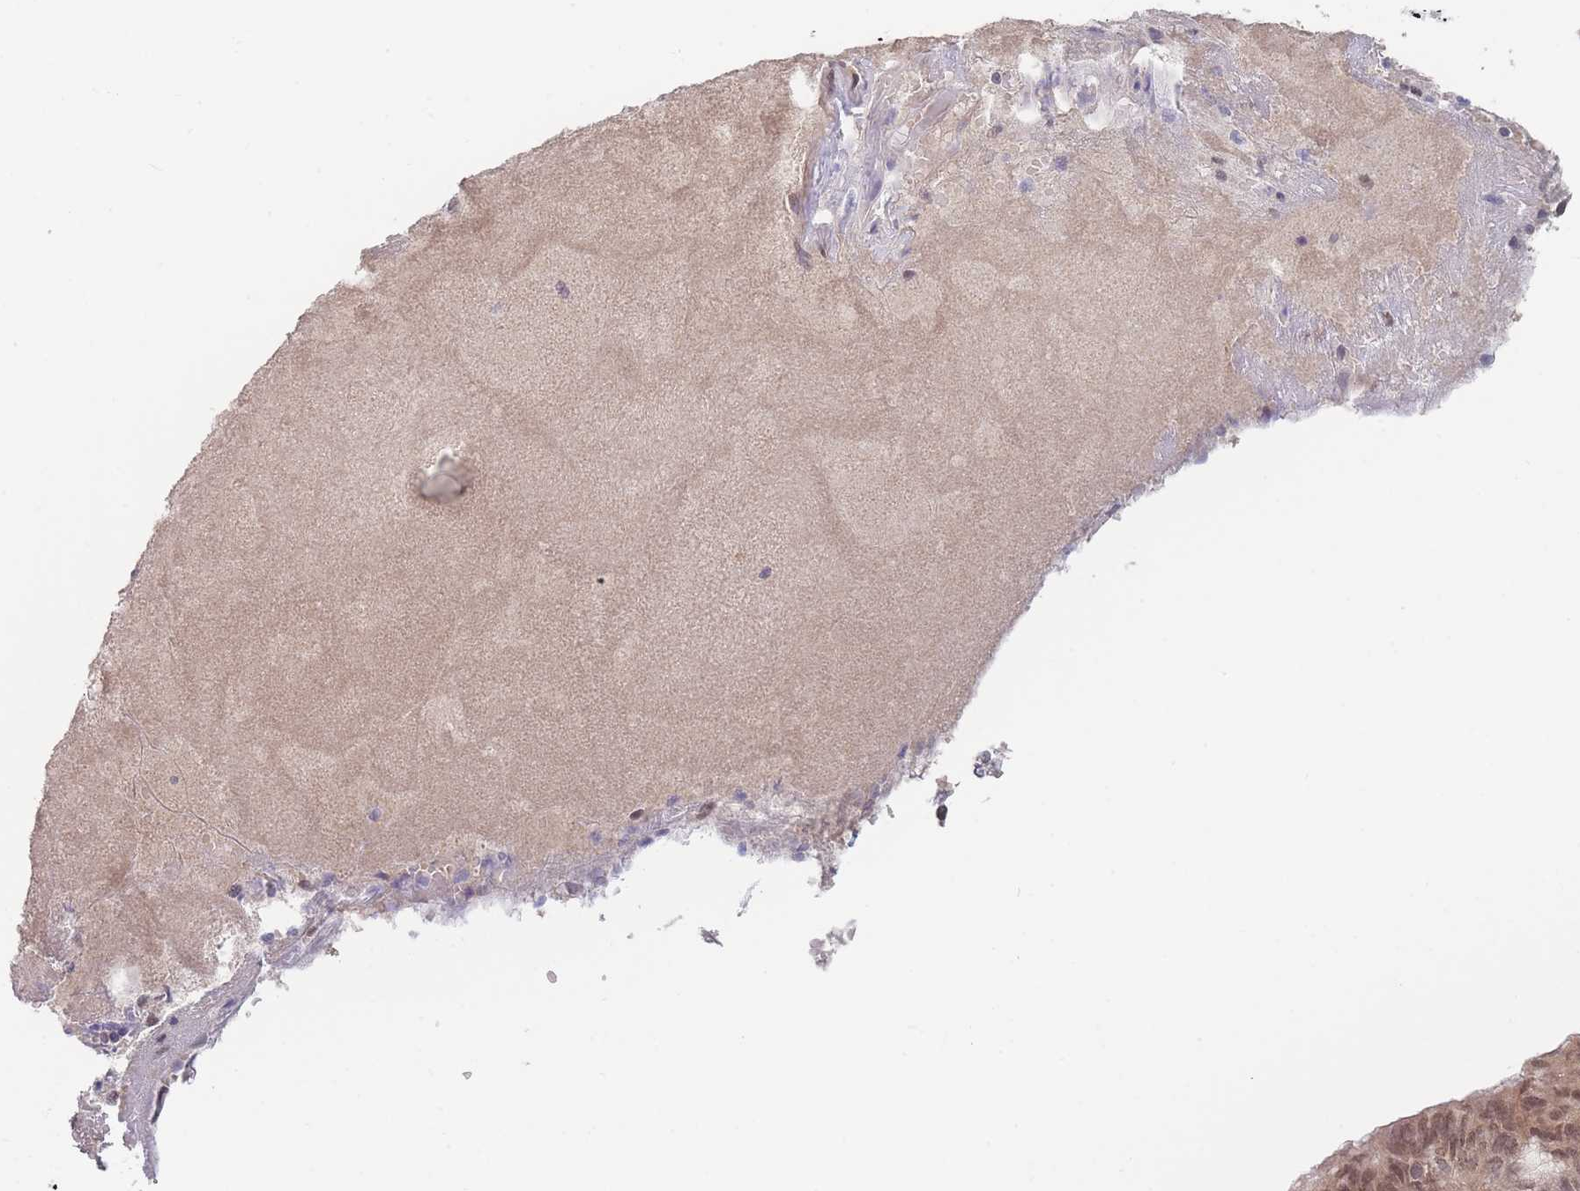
{"staining": {"intensity": "moderate", "quantity": ">75%", "location": "cytoplasmic/membranous,nuclear"}, "tissue": "endometrial cancer", "cell_type": "Tumor cells", "image_type": "cancer", "snomed": [{"axis": "morphology", "description": "Adenocarcinoma, NOS"}, {"axis": "topography", "description": "Endometrium"}], "caption": "IHC (DAB (3,3'-diaminobenzidine)) staining of endometrial cancer reveals moderate cytoplasmic/membranous and nuclear protein positivity in approximately >75% of tumor cells.", "gene": "ANKRD10", "patient": {"sex": "female", "age": 49}}